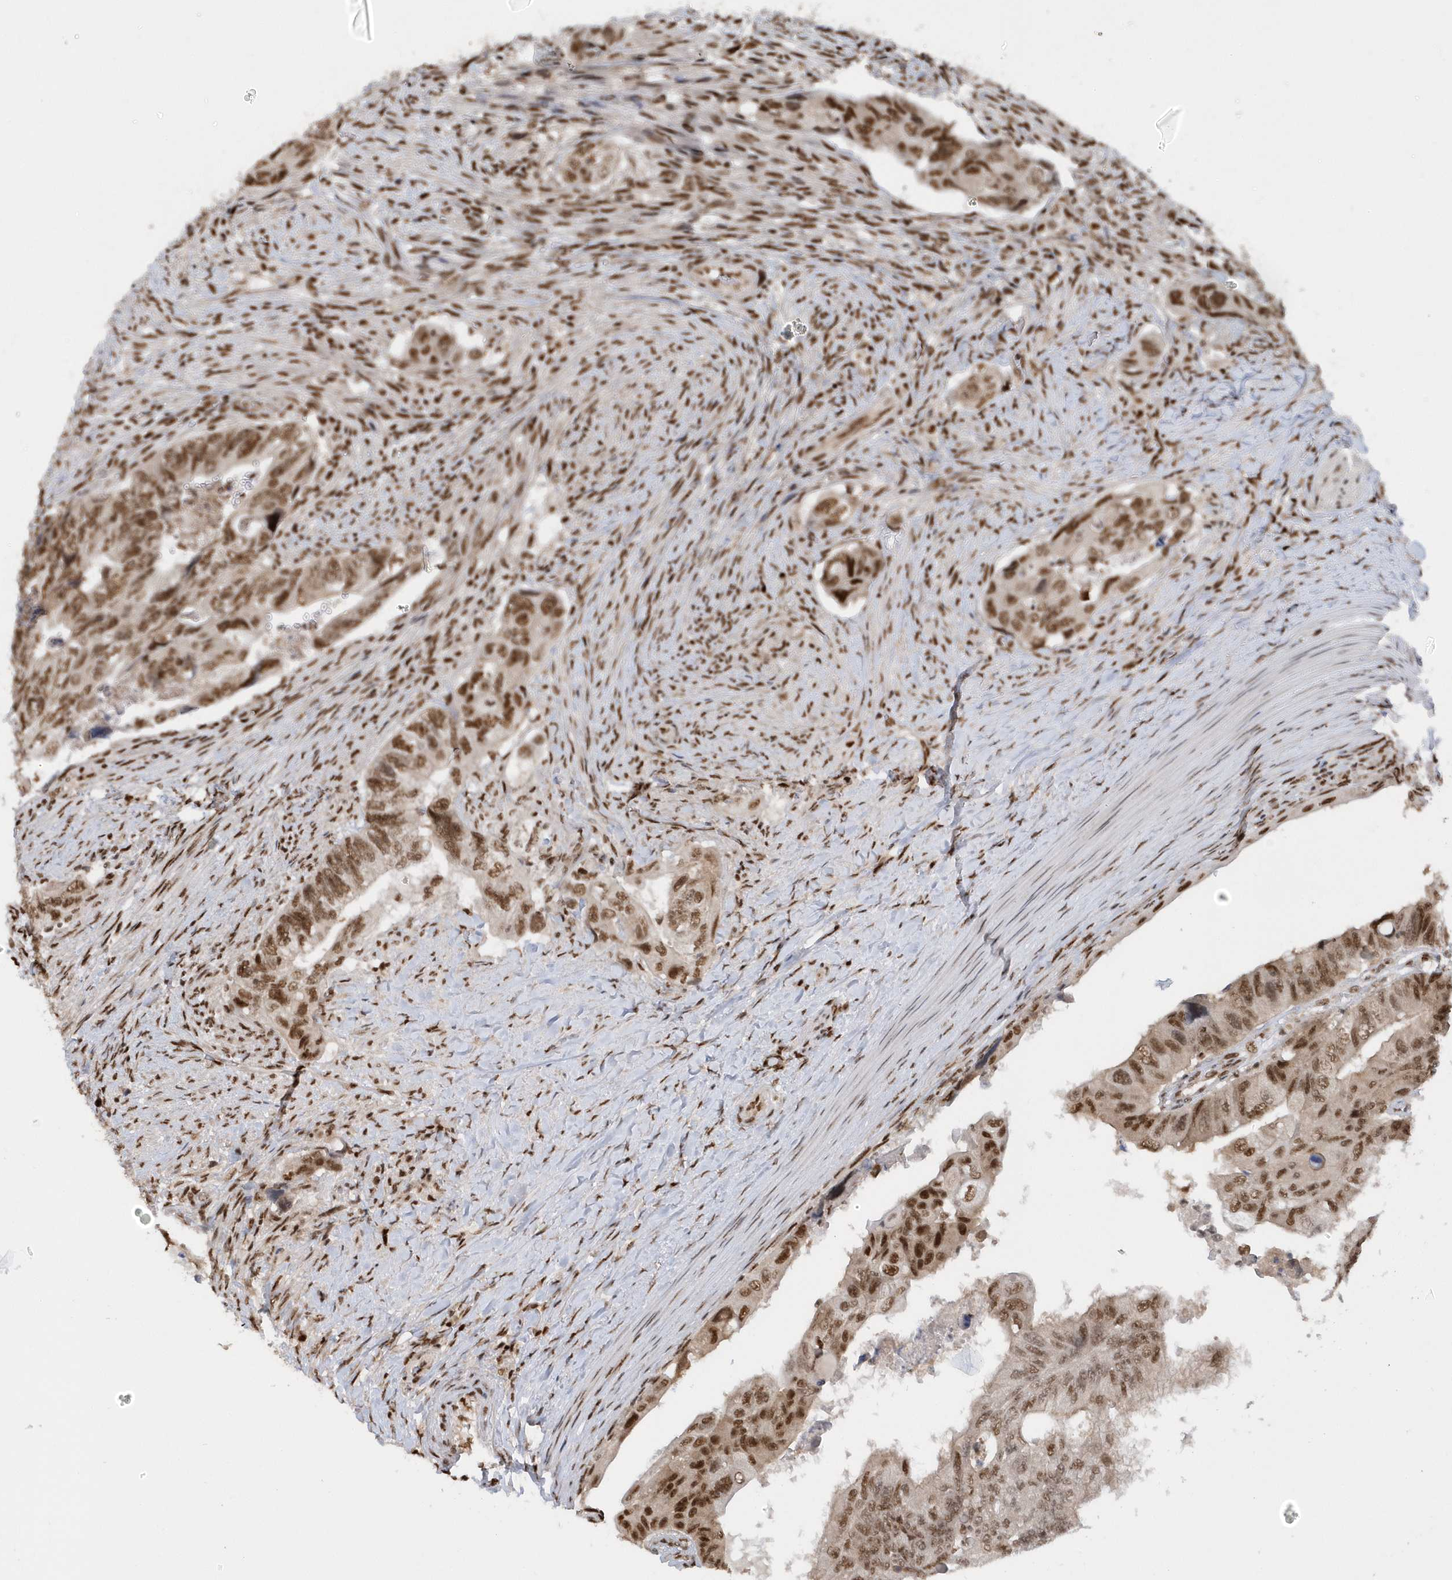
{"staining": {"intensity": "moderate", "quantity": ">75%", "location": "nuclear"}, "tissue": "colorectal cancer", "cell_type": "Tumor cells", "image_type": "cancer", "snomed": [{"axis": "morphology", "description": "Adenocarcinoma, NOS"}, {"axis": "topography", "description": "Rectum"}], "caption": "Immunohistochemical staining of colorectal adenocarcinoma reveals medium levels of moderate nuclear protein positivity in approximately >75% of tumor cells.", "gene": "SEPHS1", "patient": {"sex": "male", "age": 63}}